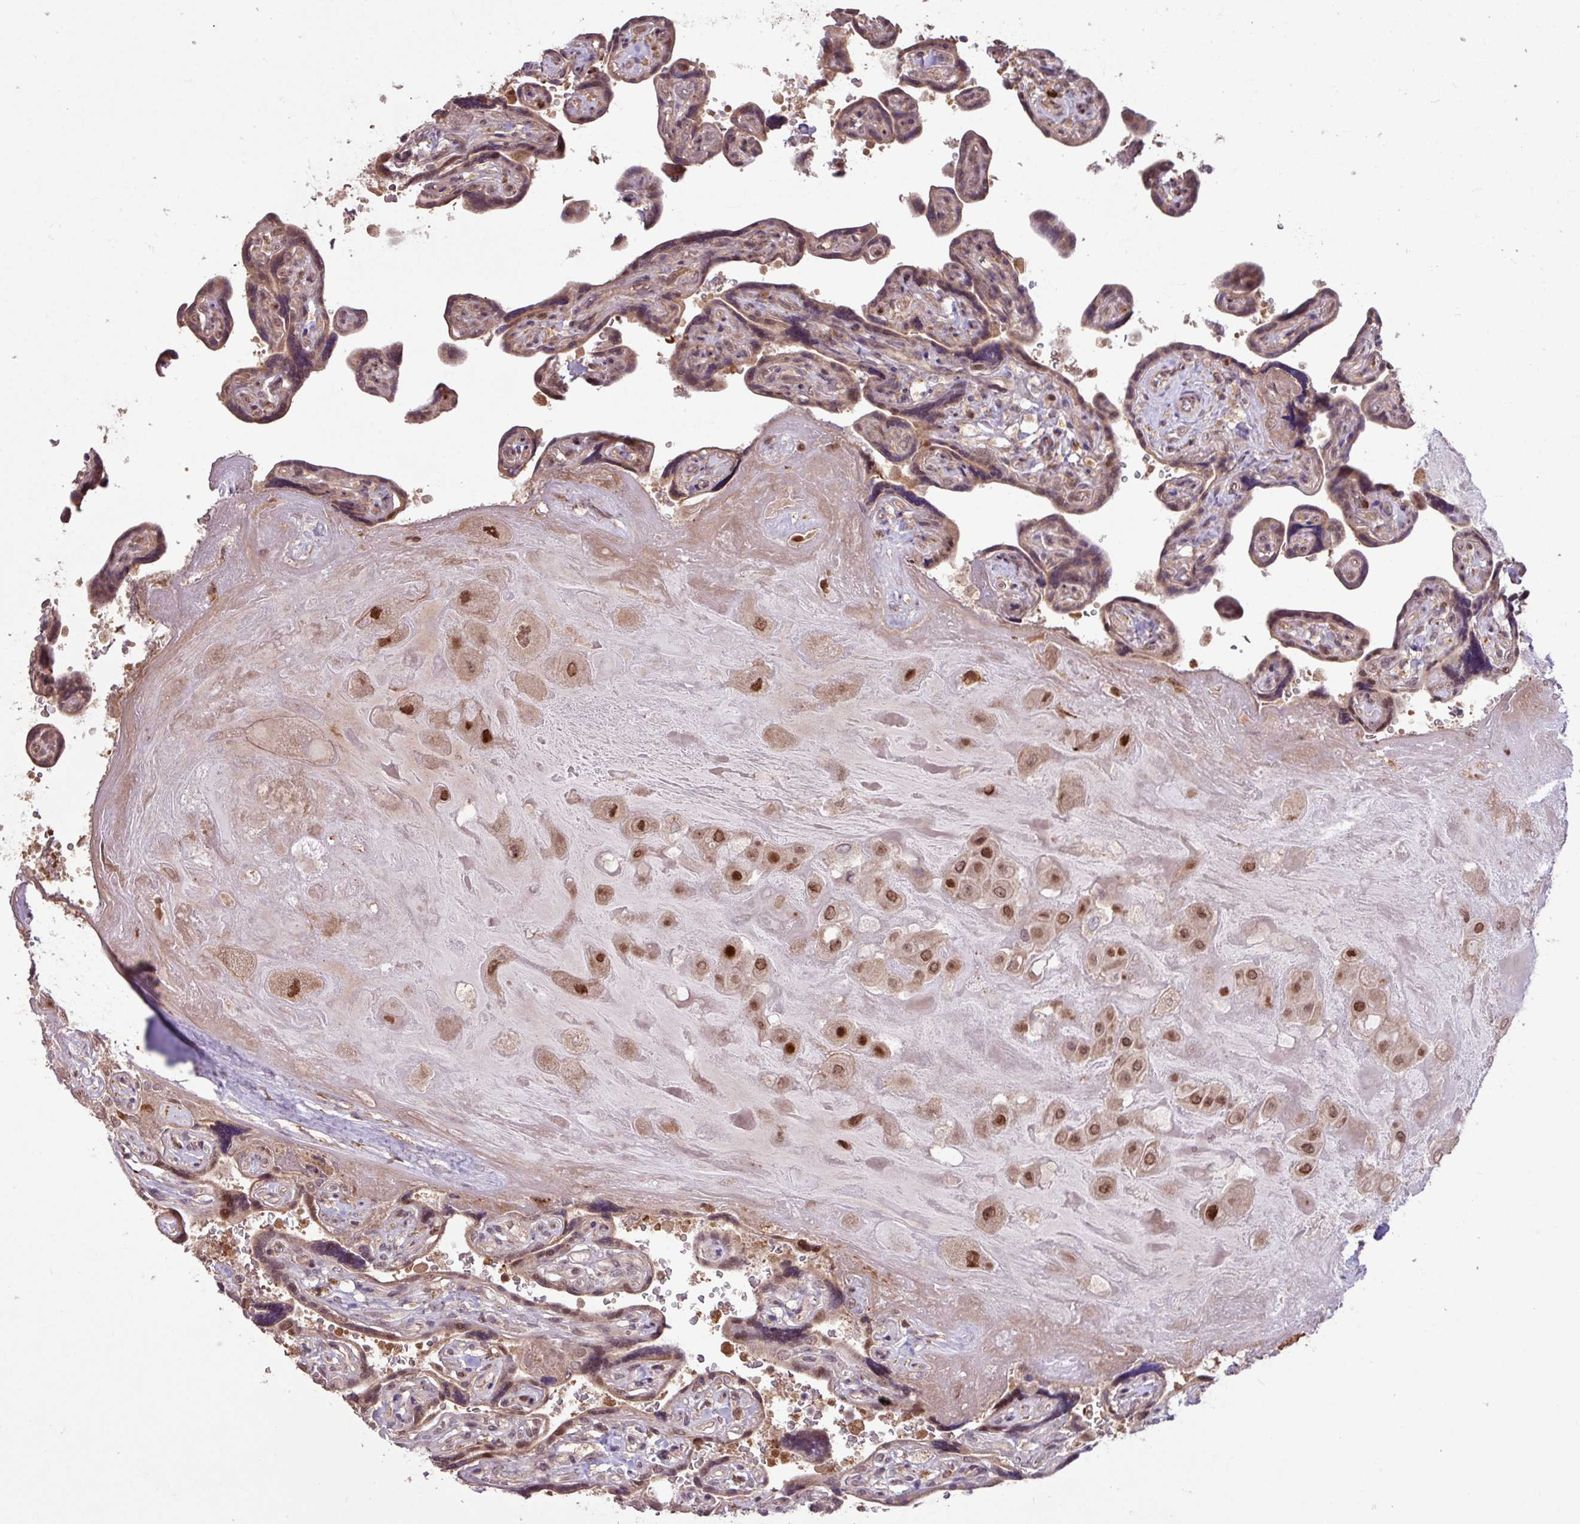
{"staining": {"intensity": "moderate", "quantity": ">75%", "location": "nuclear"}, "tissue": "placenta", "cell_type": "Decidual cells", "image_type": "normal", "snomed": [{"axis": "morphology", "description": "Normal tissue, NOS"}, {"axis": "topography", "description": "Placenta"}], "caption": "A photomicrograph of placenta stained for a protein exhibits moderate nuclear brown staining in decidual cells. (Brightfield microscopy of DAB IHC at high magnification).", "gene": "GON7", "patient": {"sex": "female", "age": 32}}